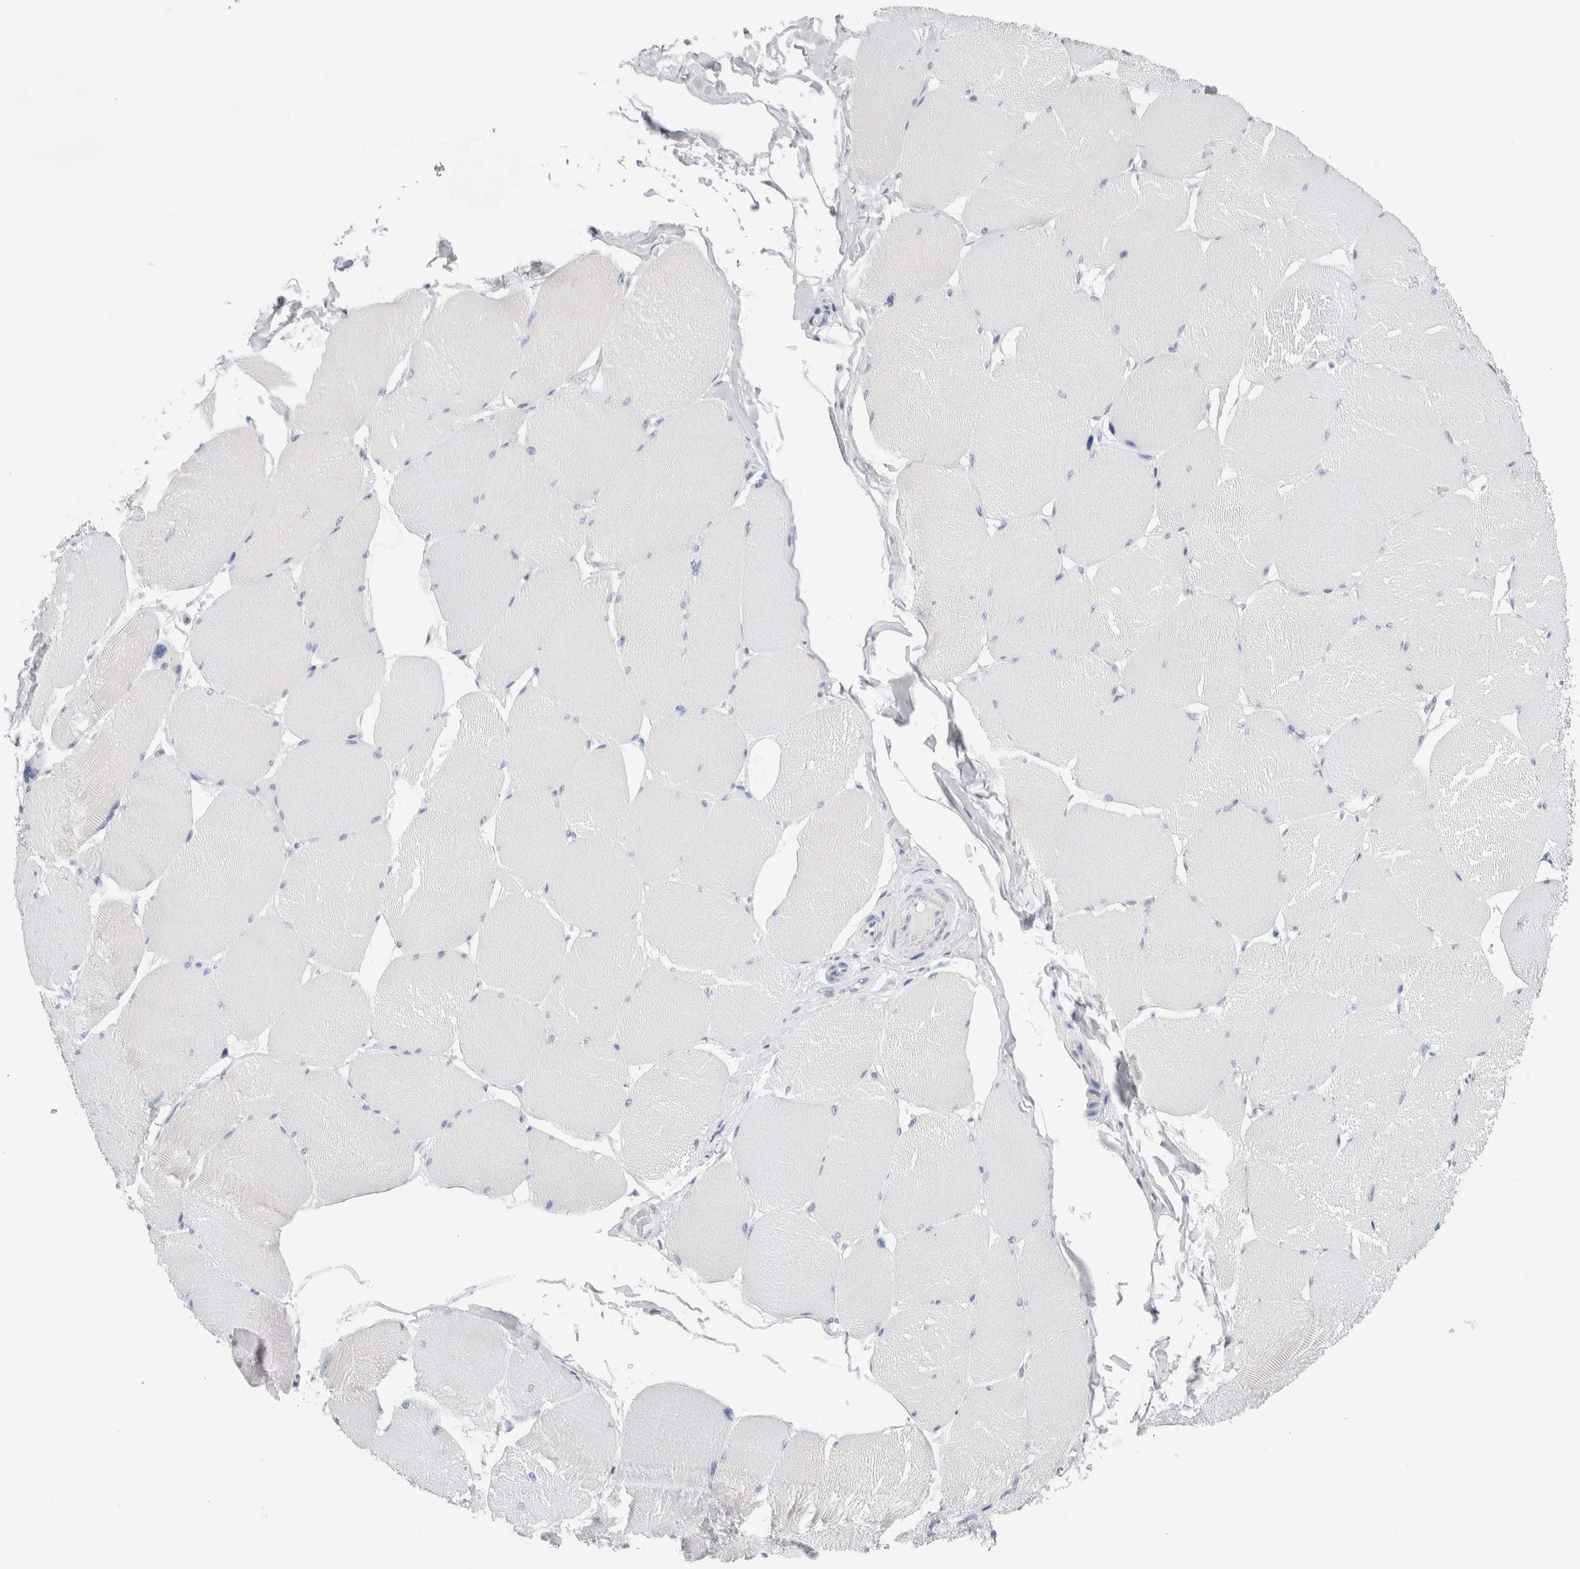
{"staining": {"intensity": "negative", "quantity": "none", "location": "none"}, "tissue": "skeletal muscle", "cell_type": "Myocytes", "image_type": "normal", "snomed": [{"axis": "morphology", "description": "Normal tissue, NOS"}, {"axis": "topography", "description": "Skin"}, {"axis": "topography", "description": "Skeletal muscle"}], "caption": "A high-resolution photomicrograph shows IHC staining of unremarkable skeletal muscle, which displays no significant staining in myocytes.", "gene": "SLC10A5", "patient": {"sex": "male", "age": 83}}